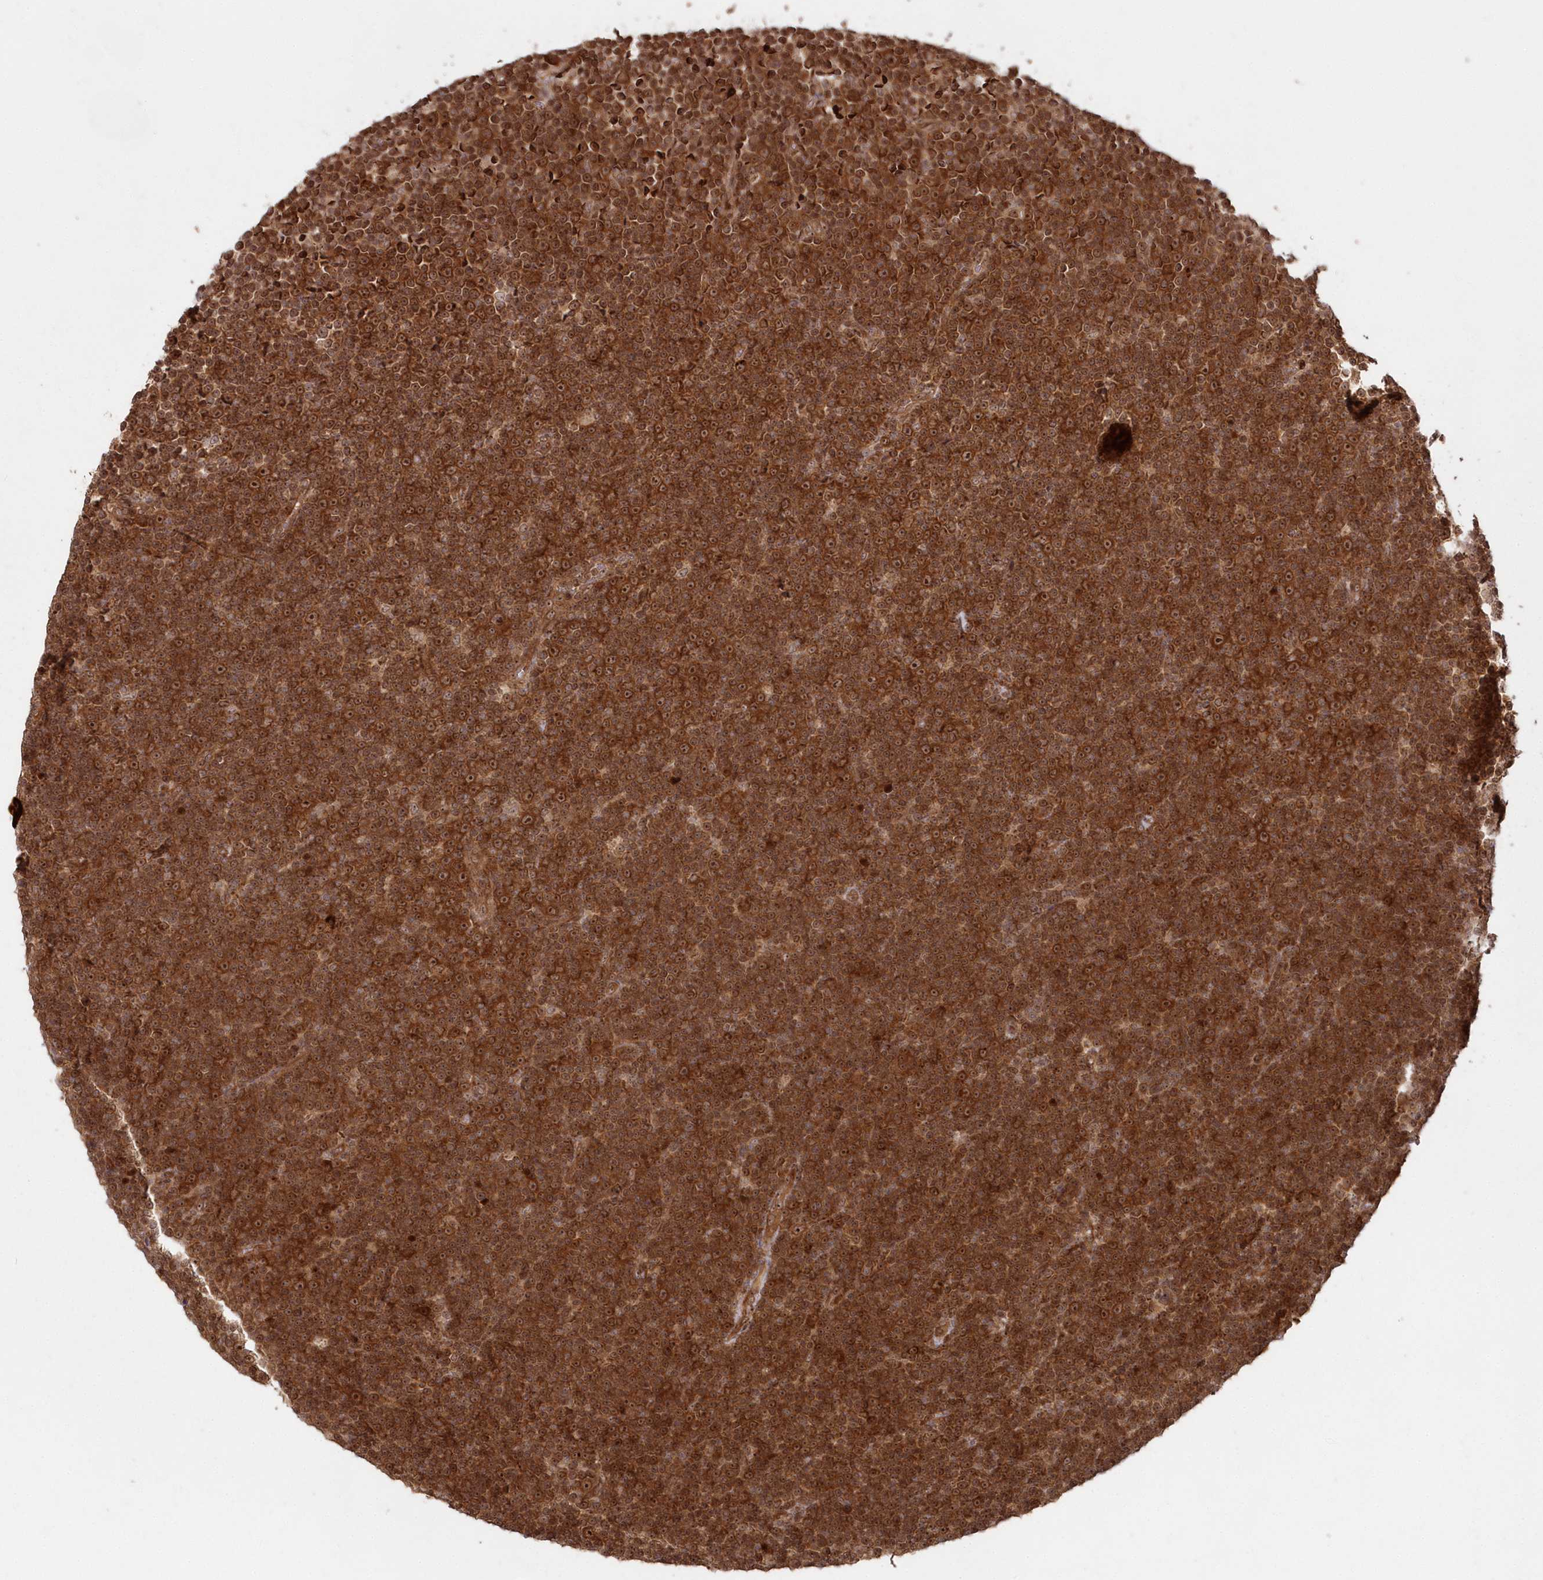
{"staining": {"intensity": "strong", "quantity": ">75%", "location": "cytoplasmic/membranous,nuclear"}, "tissue": "lymphoma", "cell_type": "Tumor cells", "image_type": "cancer", "snomed": [{"axis": "morphology", "description": "Malignant lymphoma, non-Hodgkin's type, Low grade"}, {"axis": "topography", "description": "Lymph node"}], "caption": "Immunohistochemistry (DAB (3,3'-diaminobenzidine)) staining of lymphoma shows strong cytoplasmic/membranous and nuclear protein staining in approximately >75% of tumor cells.", "gene": "SERINC1", "patient": {"sex": "female", "age": 67}}